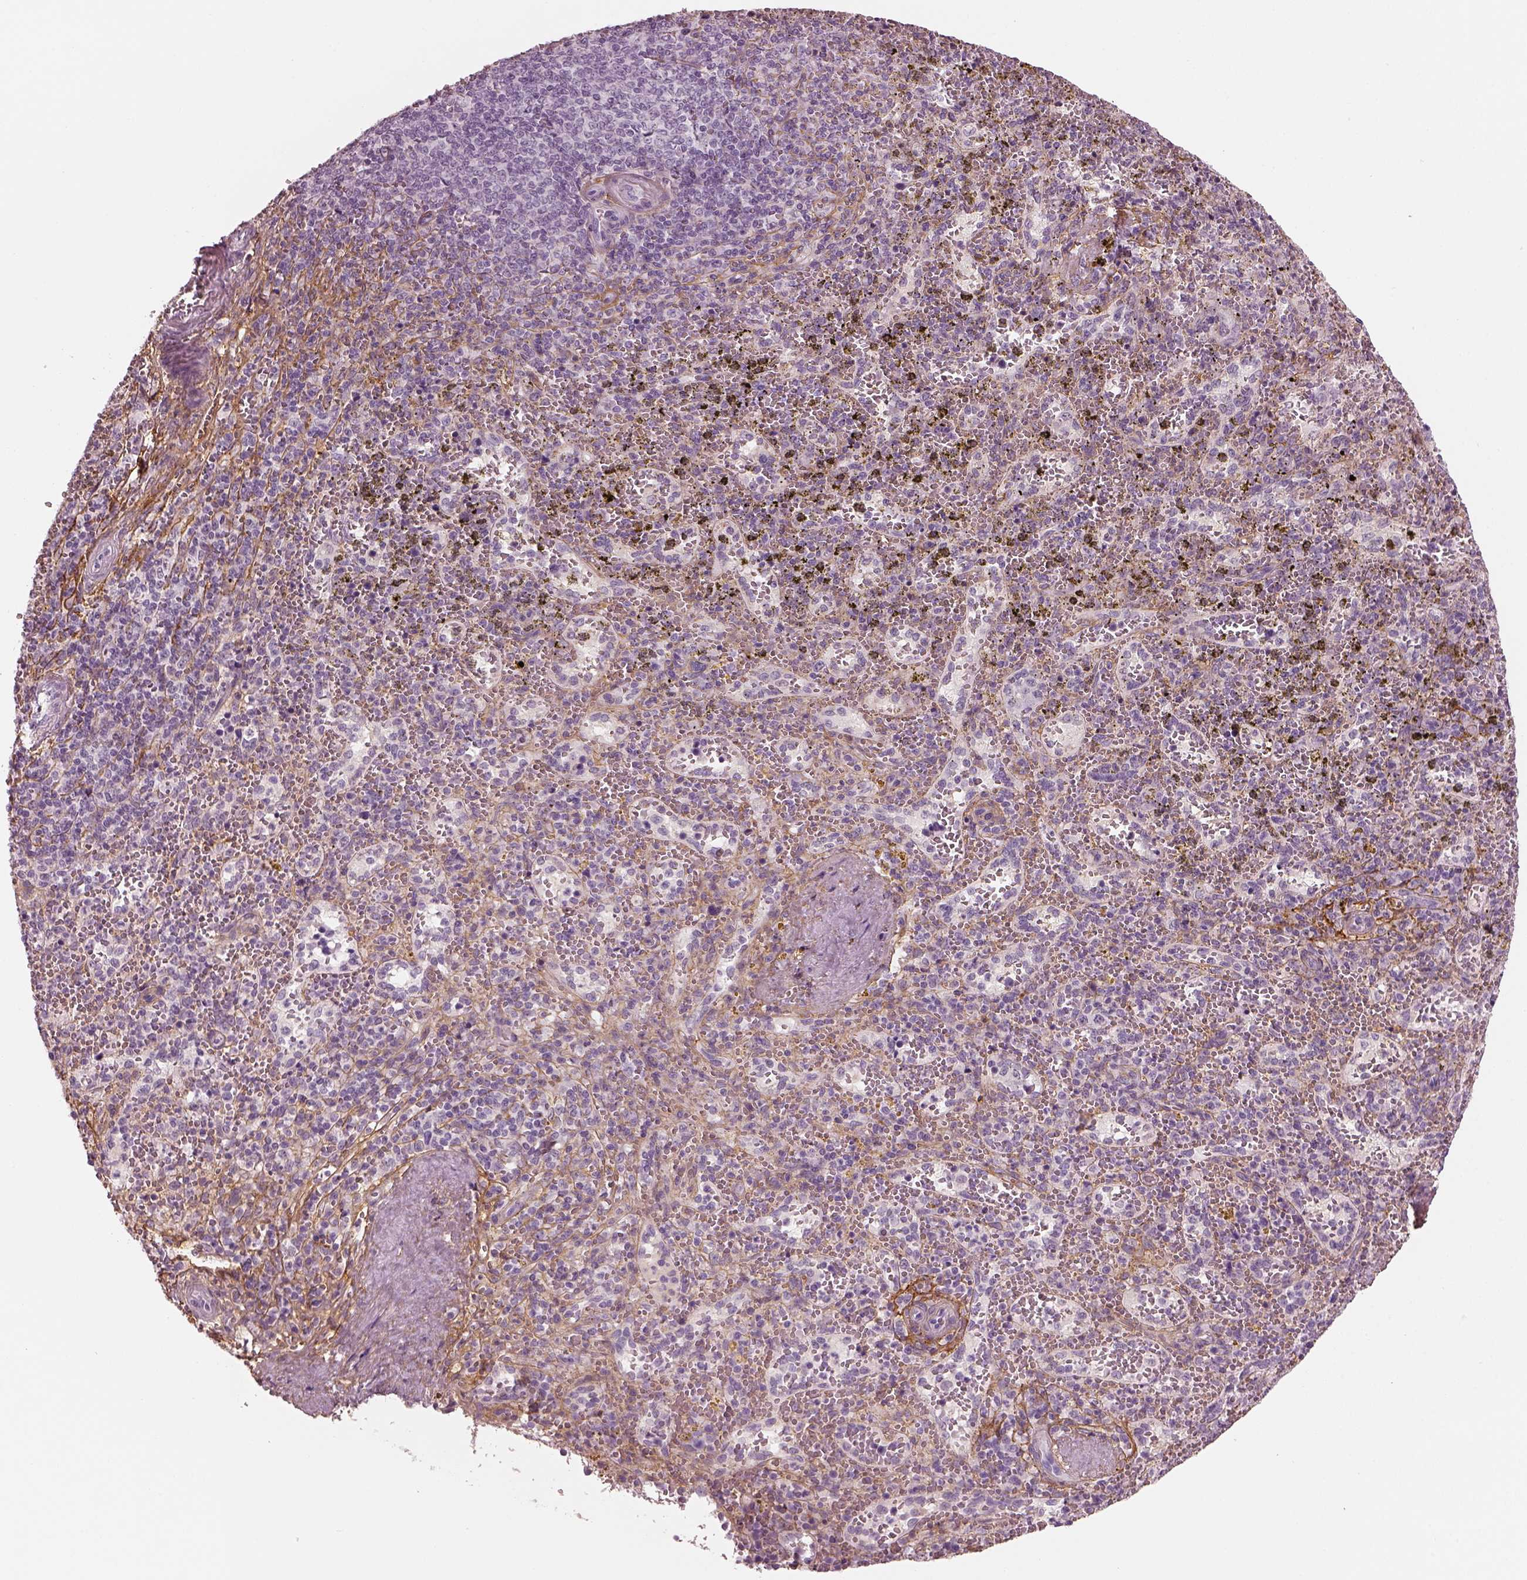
{"staining": {"intensity": "weak", "quantity": "<25%", "location": "cytoplasmic/membranous"}, "tissue": "spleen", "cell_type": "Cells in red pulp", "image_type": "normal", "snomed": [{"axis": "morphology", "description": "Normal tissue, NOS"}, {"axis": "topography", "description": "Spleen"}], "caption": "Immunohistochemistry (IHC) micrograph of normal human spleen stained for a protein (brown), which demonstrates no staining in cells in red pulp.", "gene": "TRIM69", "patient": {"sex": "female", "age": 50}}